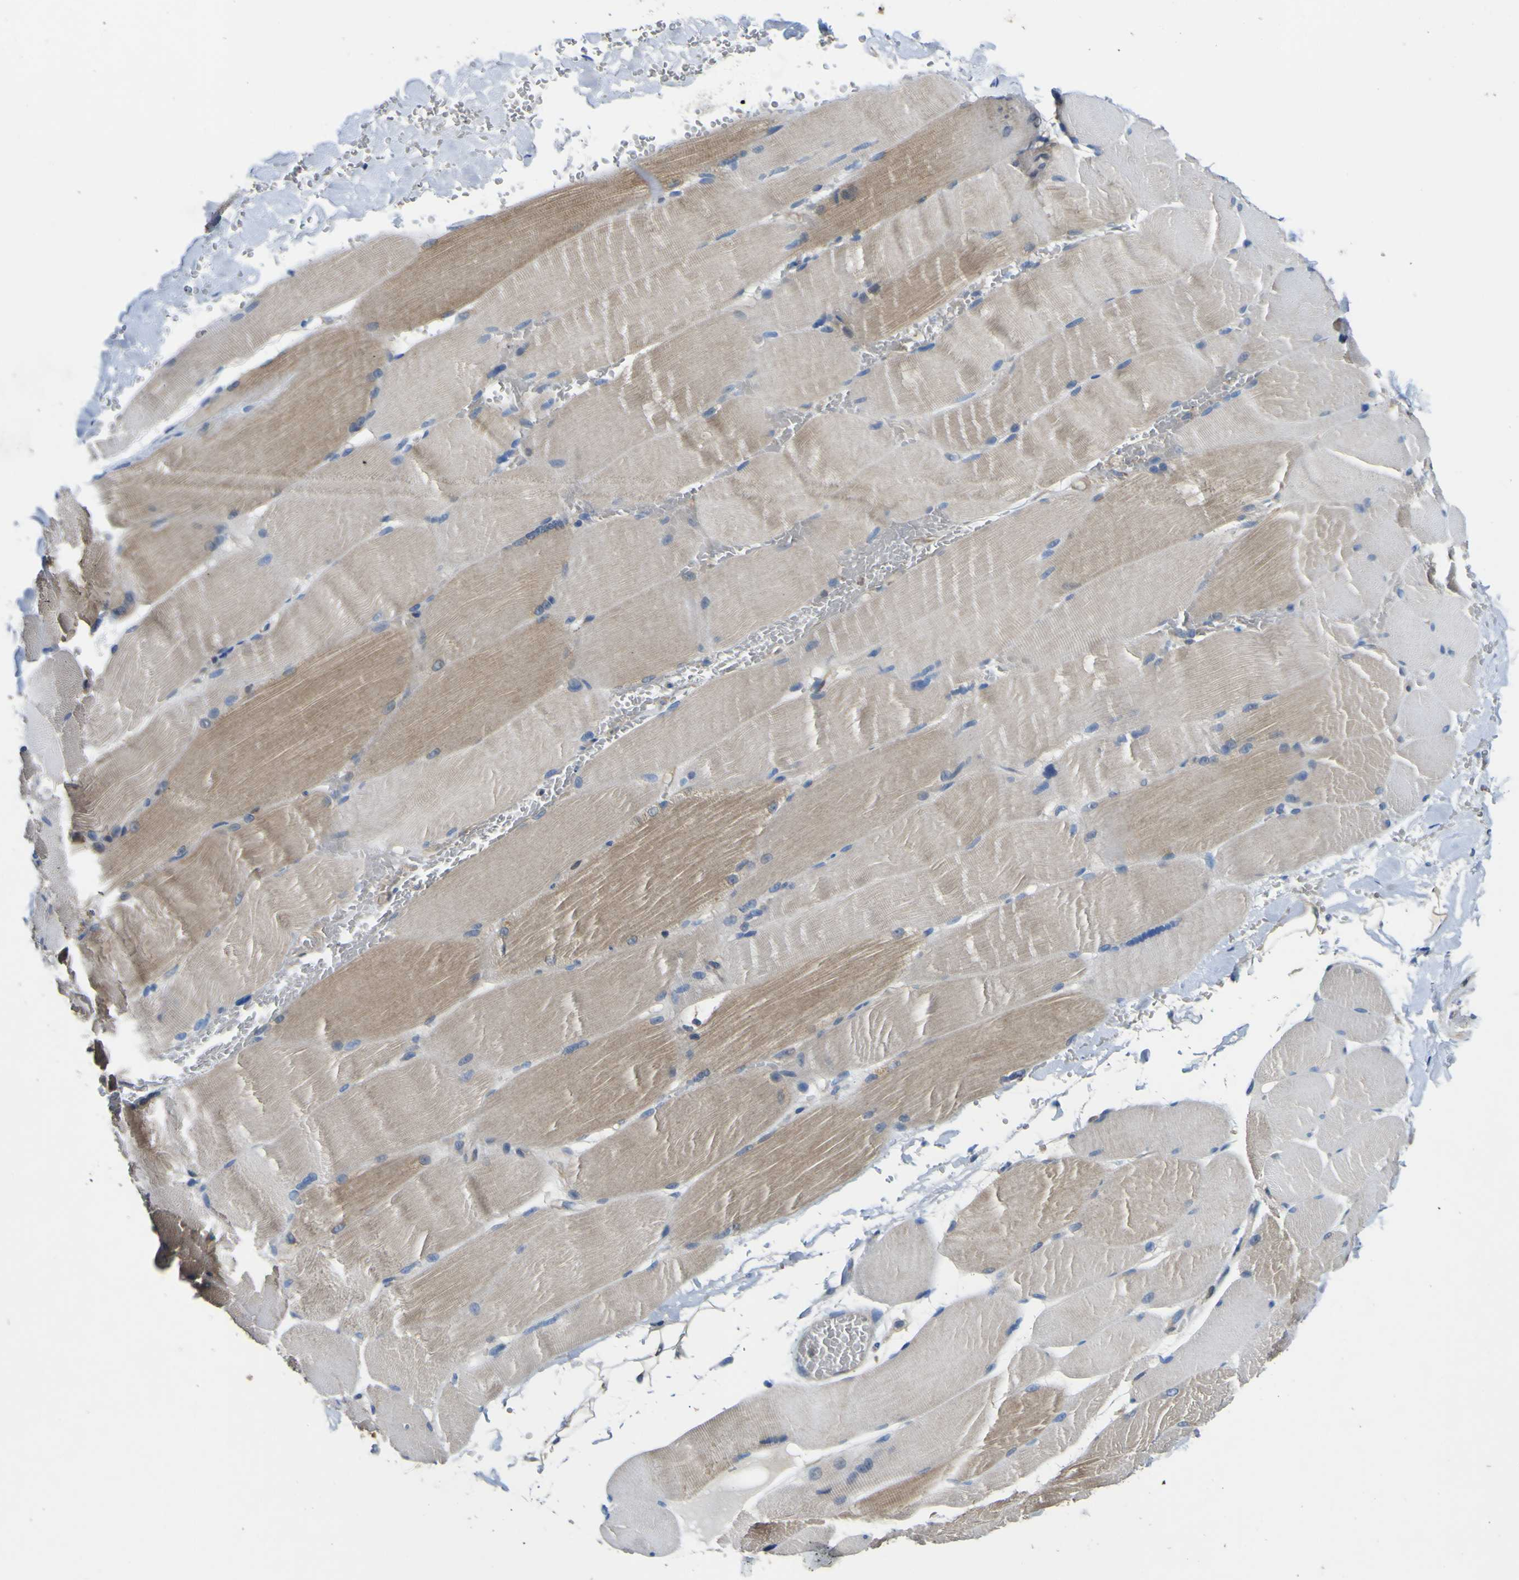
{"staining": {"intensity": "moderate", "quantity": "25%-75%", "location": "cytoplasmic/membranous"}, "tissue": "skeletal muscle", "cell_type": "Myocytes", "image_type": "normal", "snomed": [{"axis": "morphology", "description": "Normal tissue, NOS"}, {"axis": "topography", "description": "Skin"}, {"axis": "topography", "description": "Skeletal muscle"}], "caption": "Moderate cytoplasmic/membranous positivity is appreciated in approximately 25%-75% of myocytes in unremarkable skeletal muscle.", "gene": "EML2", "patient": {"sex": "male", "age": 83}}